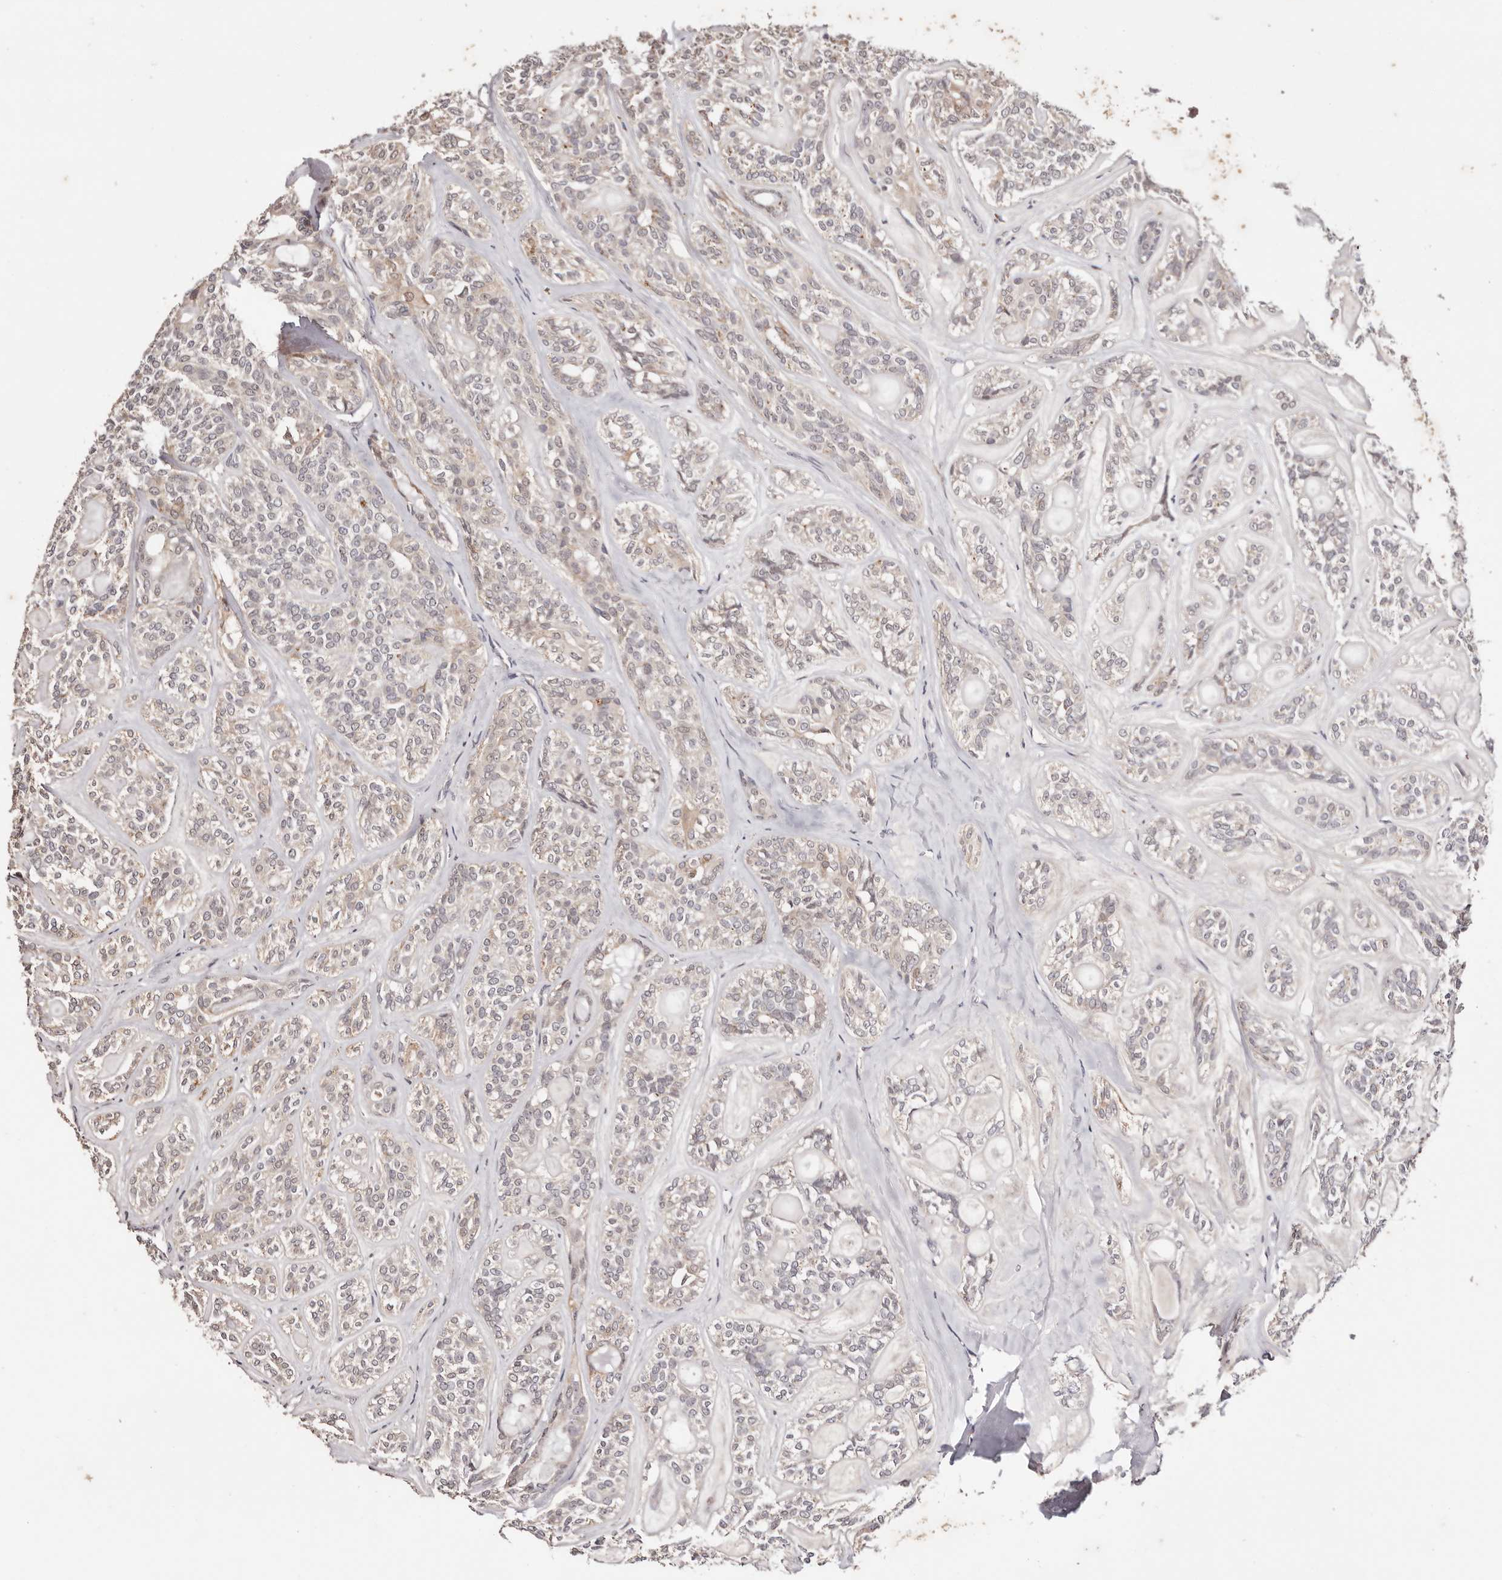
{"staining": {"intensity": "negative", "quantity": "none", "location": "none"}, "tissue": "head and neck cancer", "cell_type": "Tumor cells", "image_type": "cancer", "snomed": [{"axis": "morphology", "description": "Adenocarcinoma, NOS"}, {"axis": "topography", "description": "Head-Neck"}], "caption": "The image exhibits no significant staining in tumor cells of head and neck cancer (adenocarcinoma).", "gene": "TYW3", "patient": {"sex": "male", "age": 66}}